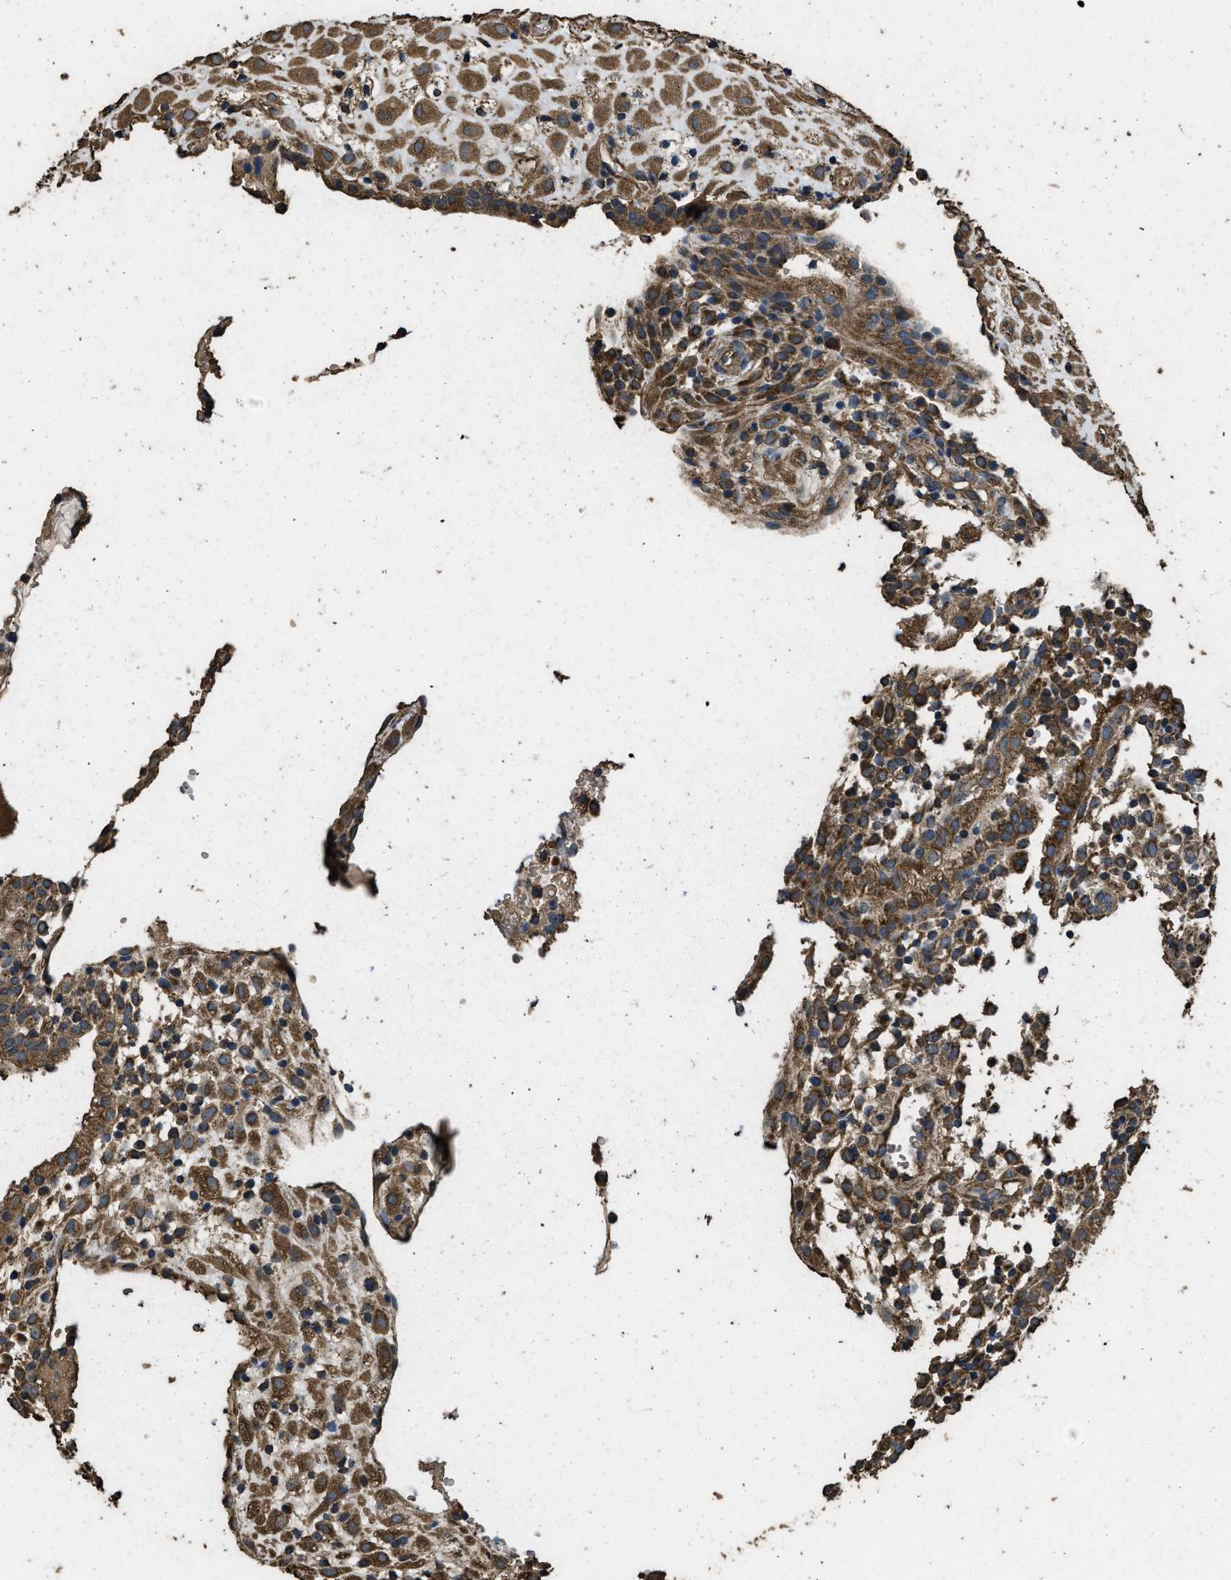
{"staining": {"intensity": "moderate", "quantity": ">75%", "location": "cytoplasmic/membranous"}, "tissue": "placenta", "cell_type": "Decidual cells", "image_type": "normal", "snomed": [{"axis": "morphology", "description": "Normal tissue, NOS"}, {"axis": "topography", "description": "Placenta"}], "caption": "Benign placenta shows moderate cytoplasmic/membranous positivity in approximately >75% of decidual cells (DAB (3,3'-diaminobenzidine) IHC with brightfield microscopy, high magnification)..", "gene": "CYRIA", "patient": {"sex": "female", "age": 18}}